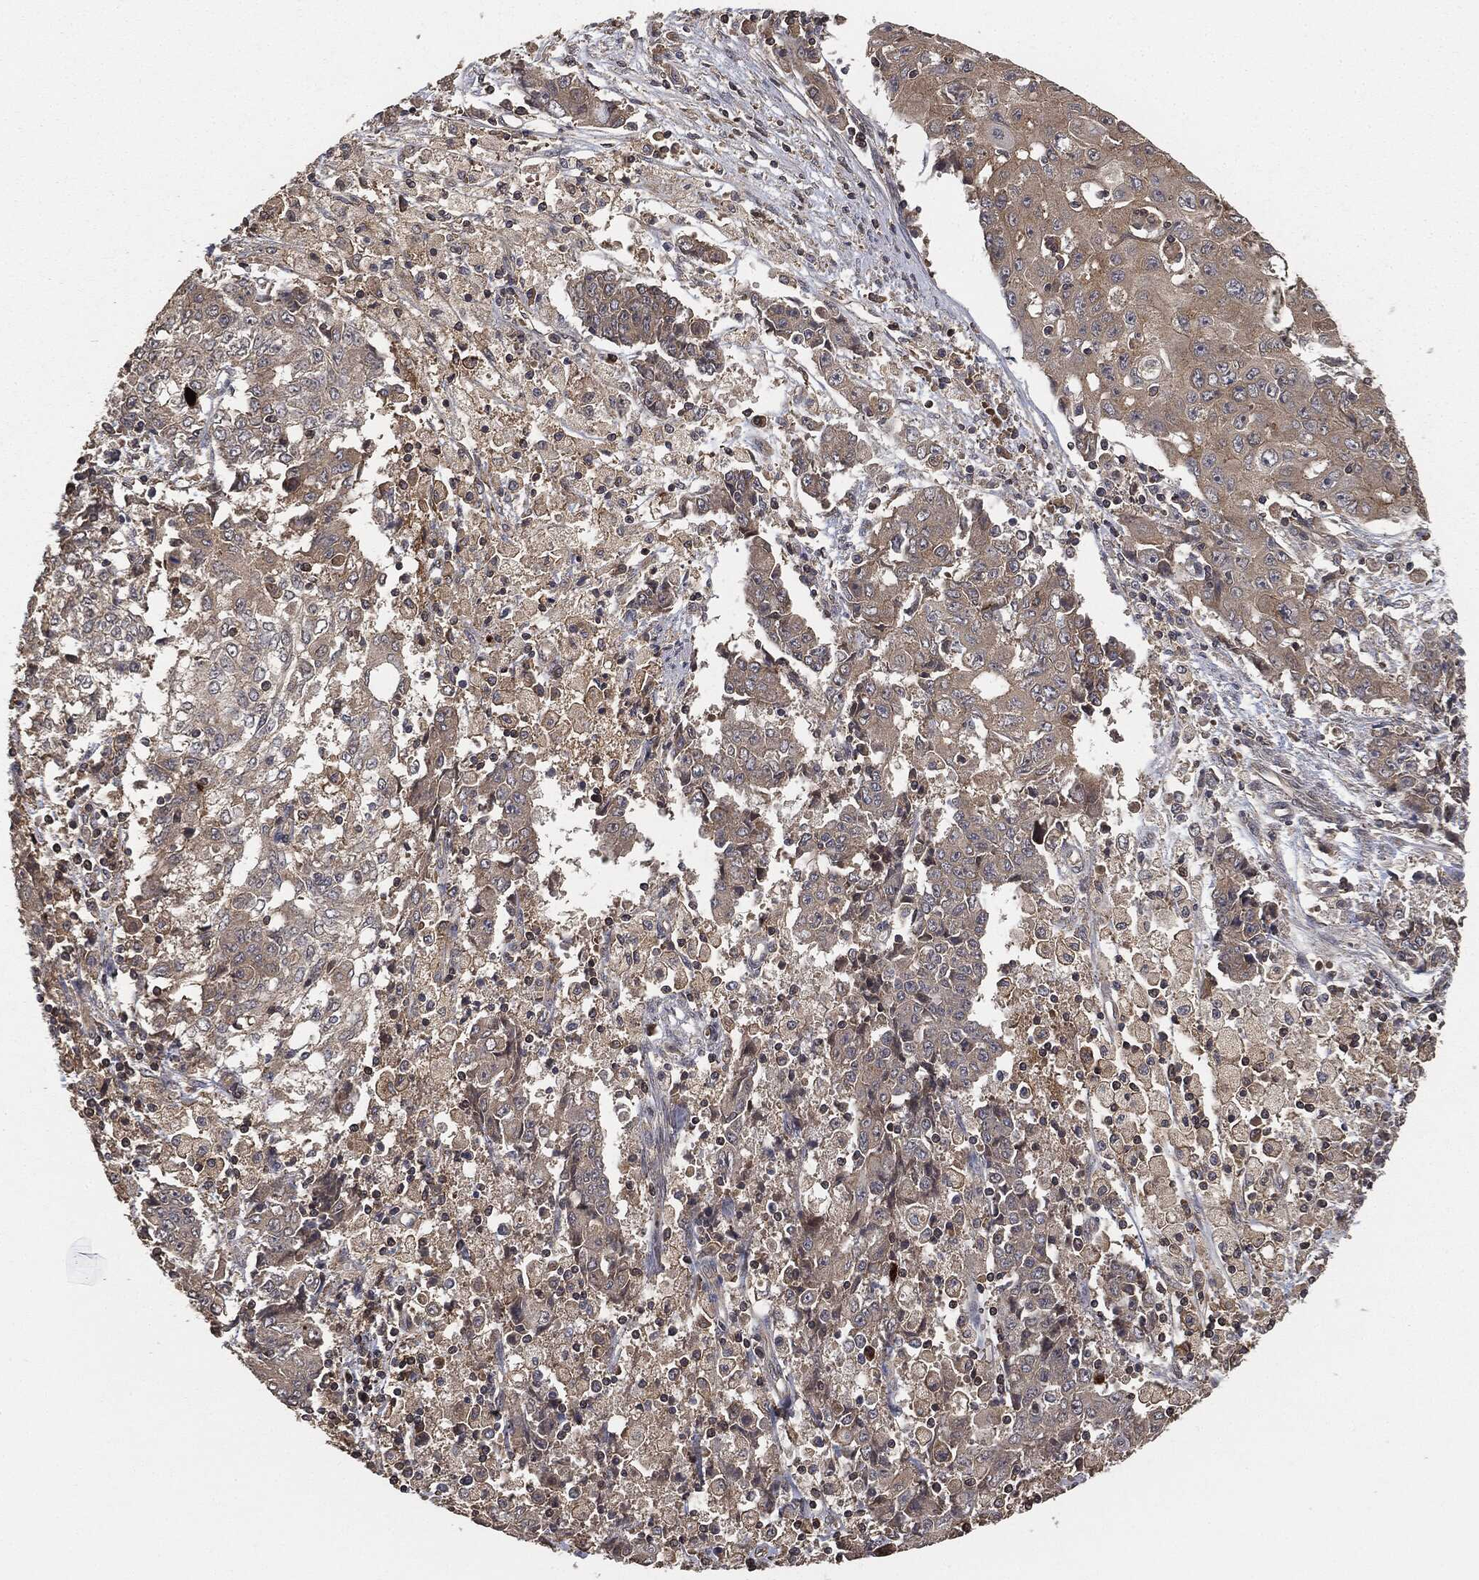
{"staining": {"intensity": "negative", "quantity": "none", "location": "none"}, "tissue": "ovarian cancer", "cell_type": "Tumor cells", "image_type": "cancer", "snomed": [{"axis": "morphology", "description": "Carcinoma, endometroid"}, {"axis": "topography", "description": "Ovary"}], "caption": "High power microscopy image of an immunohistochemistry (IHC) photomicrograph of endometroid carcinoma (ovarian), revealing no significant staining in tumor cells.", "gene": "ERBIN", "patient": {"sex": "female", "age": 42}}